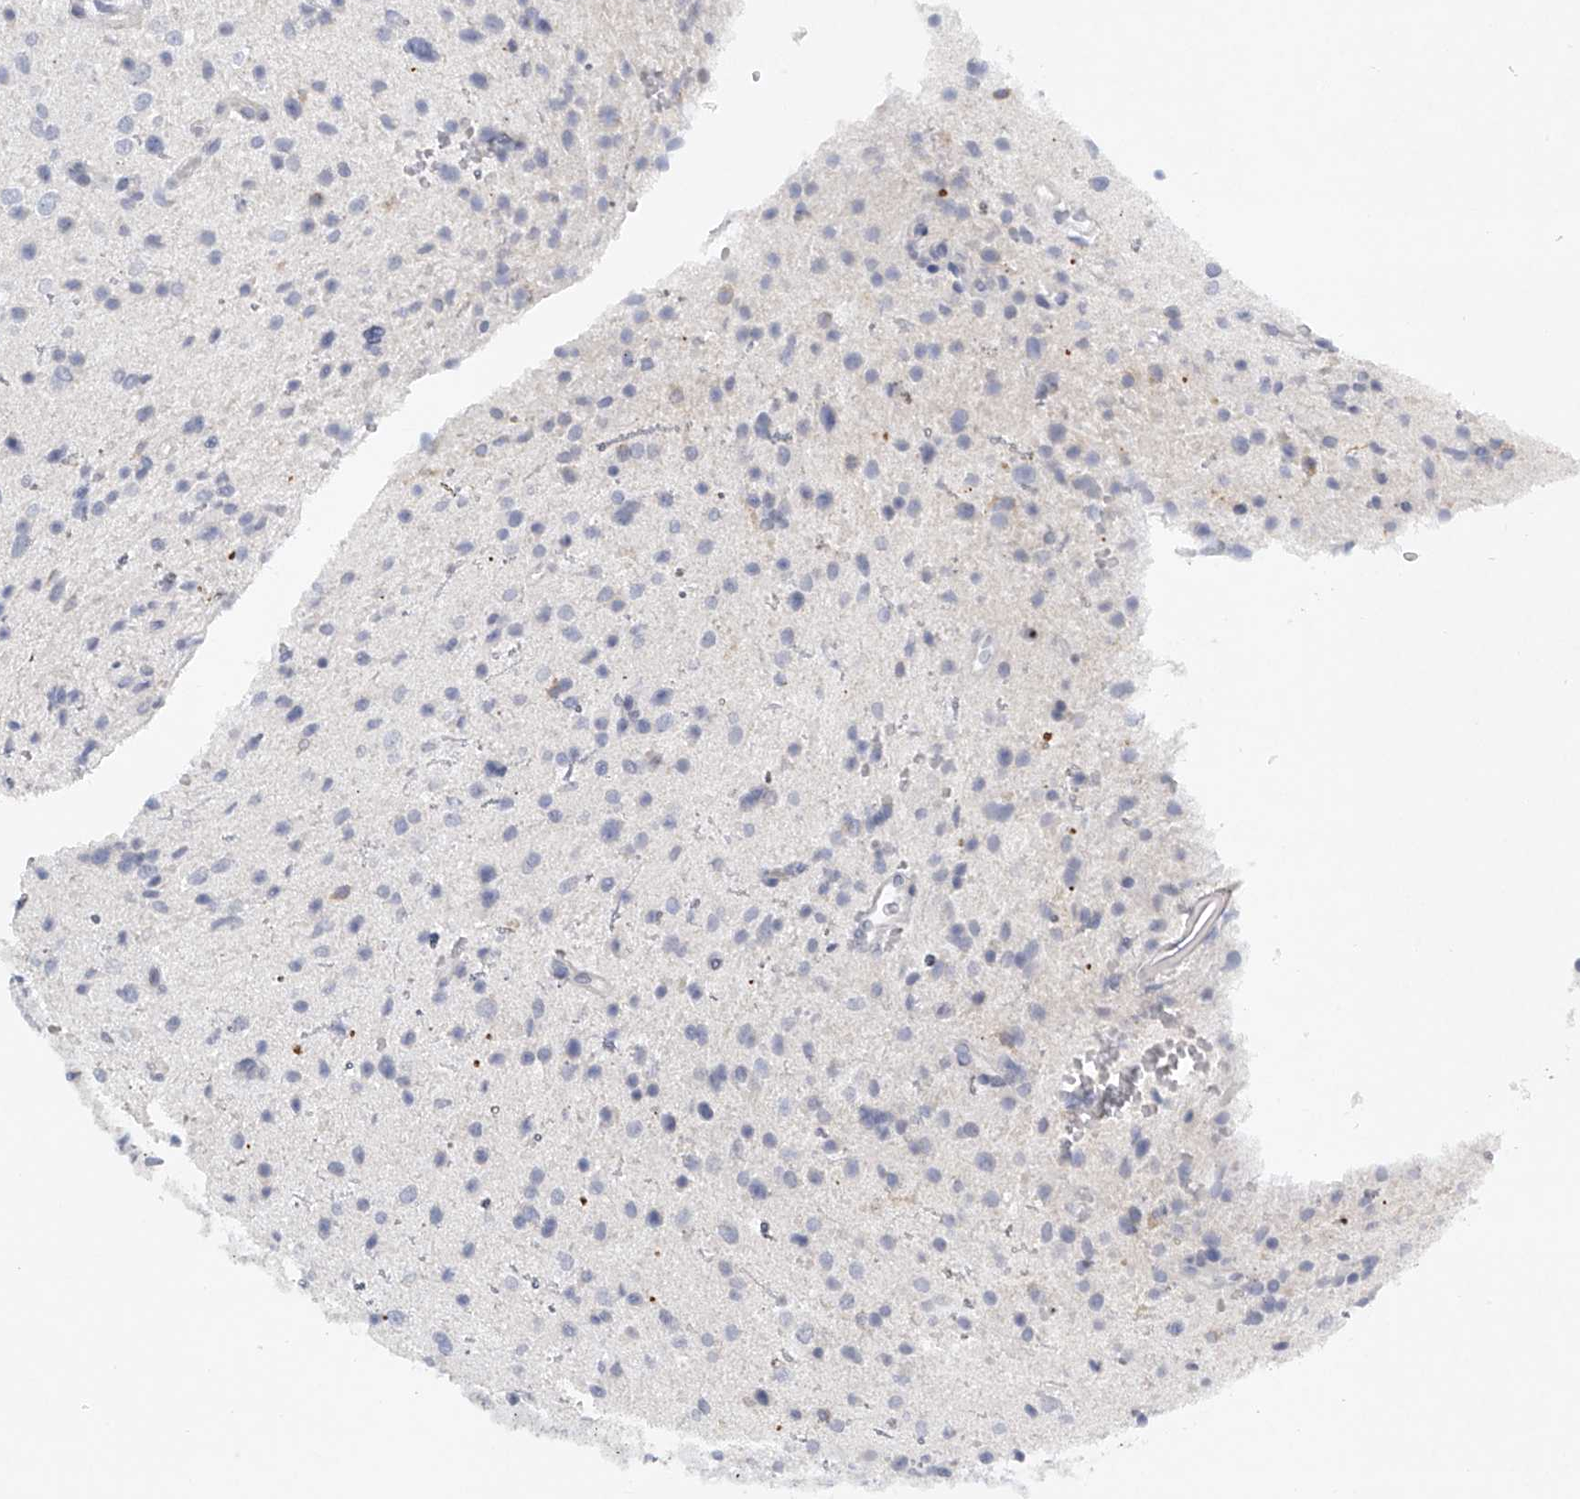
{"staining": {"intensity": "negative", "quantity": "none", "location": "none"}, "tissue": "glioma", "cell_type": "Tumor cells", "image_type": "cancer", "snomed": [{"axis": "morphology", "description": "Glioma, malignant, Low grade"}, {"axis": "topography", "description": "Brain"}], "caption": "The histopathology image exhibits no significant positivity in tumor cells of glioma.", "gene": "FAT2", "patient": {"sex": "female", "age": 37}}